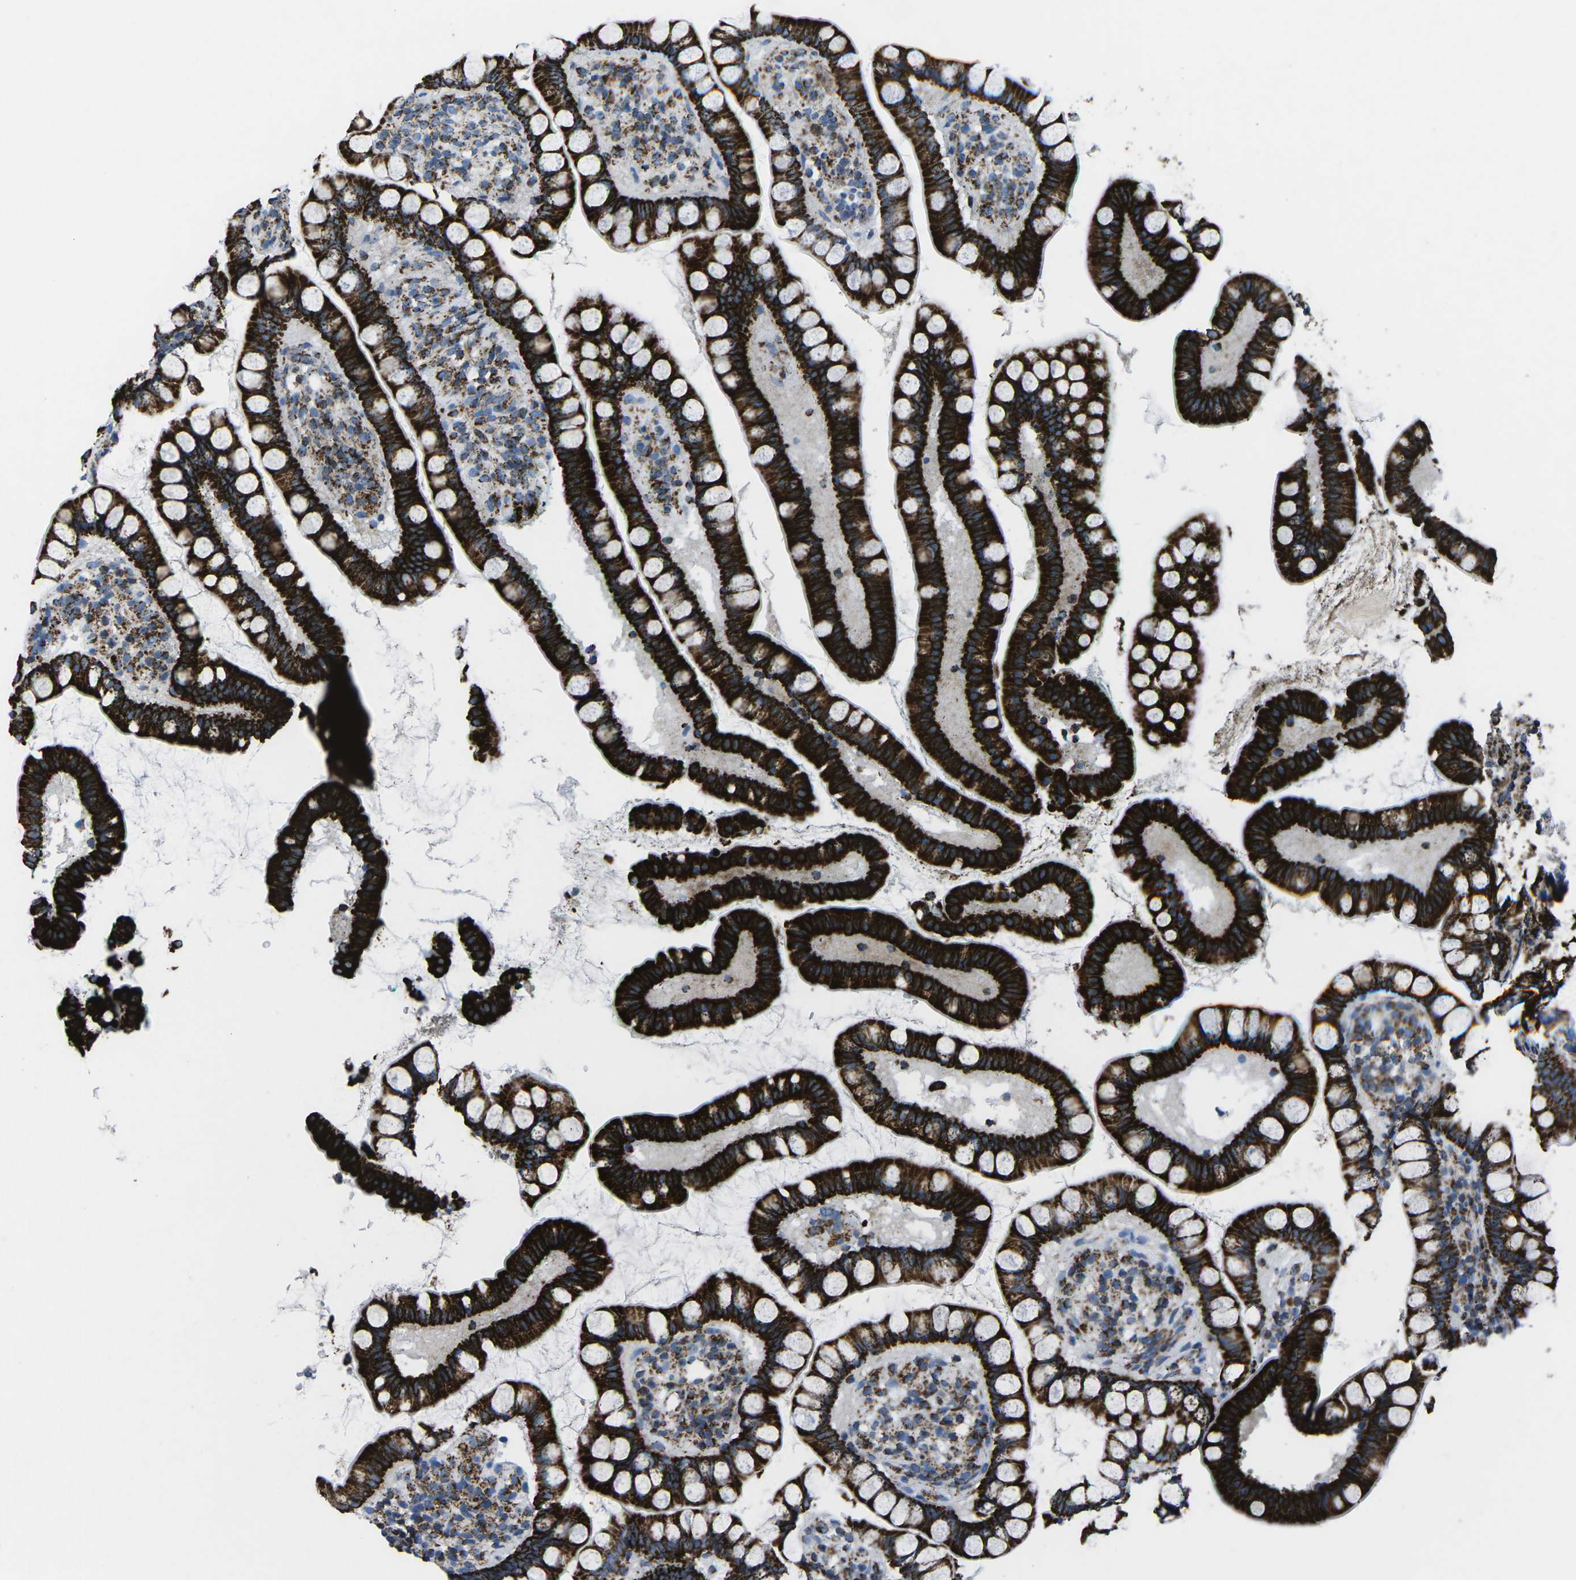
{"staining": {"intensity": "strong", "quantity": ">75%", "location": "cytoplasmic/membranous"}, "tissue": "small intestine", "cell_type": "Glandular cells", "image_type": "normal", "snomed": [{"axis": "morphology", "description": "Normal tissue, NOS"}, {"axis": "topography", "description": "Small intestine"}], "caption": "Human small intestine stained with a brown dye displays strong cytoplasmic/membranous positive staining in approximately >75% of glandular cells.", "gene": "MT", "patient": {"sex": "female", "age": 84}}